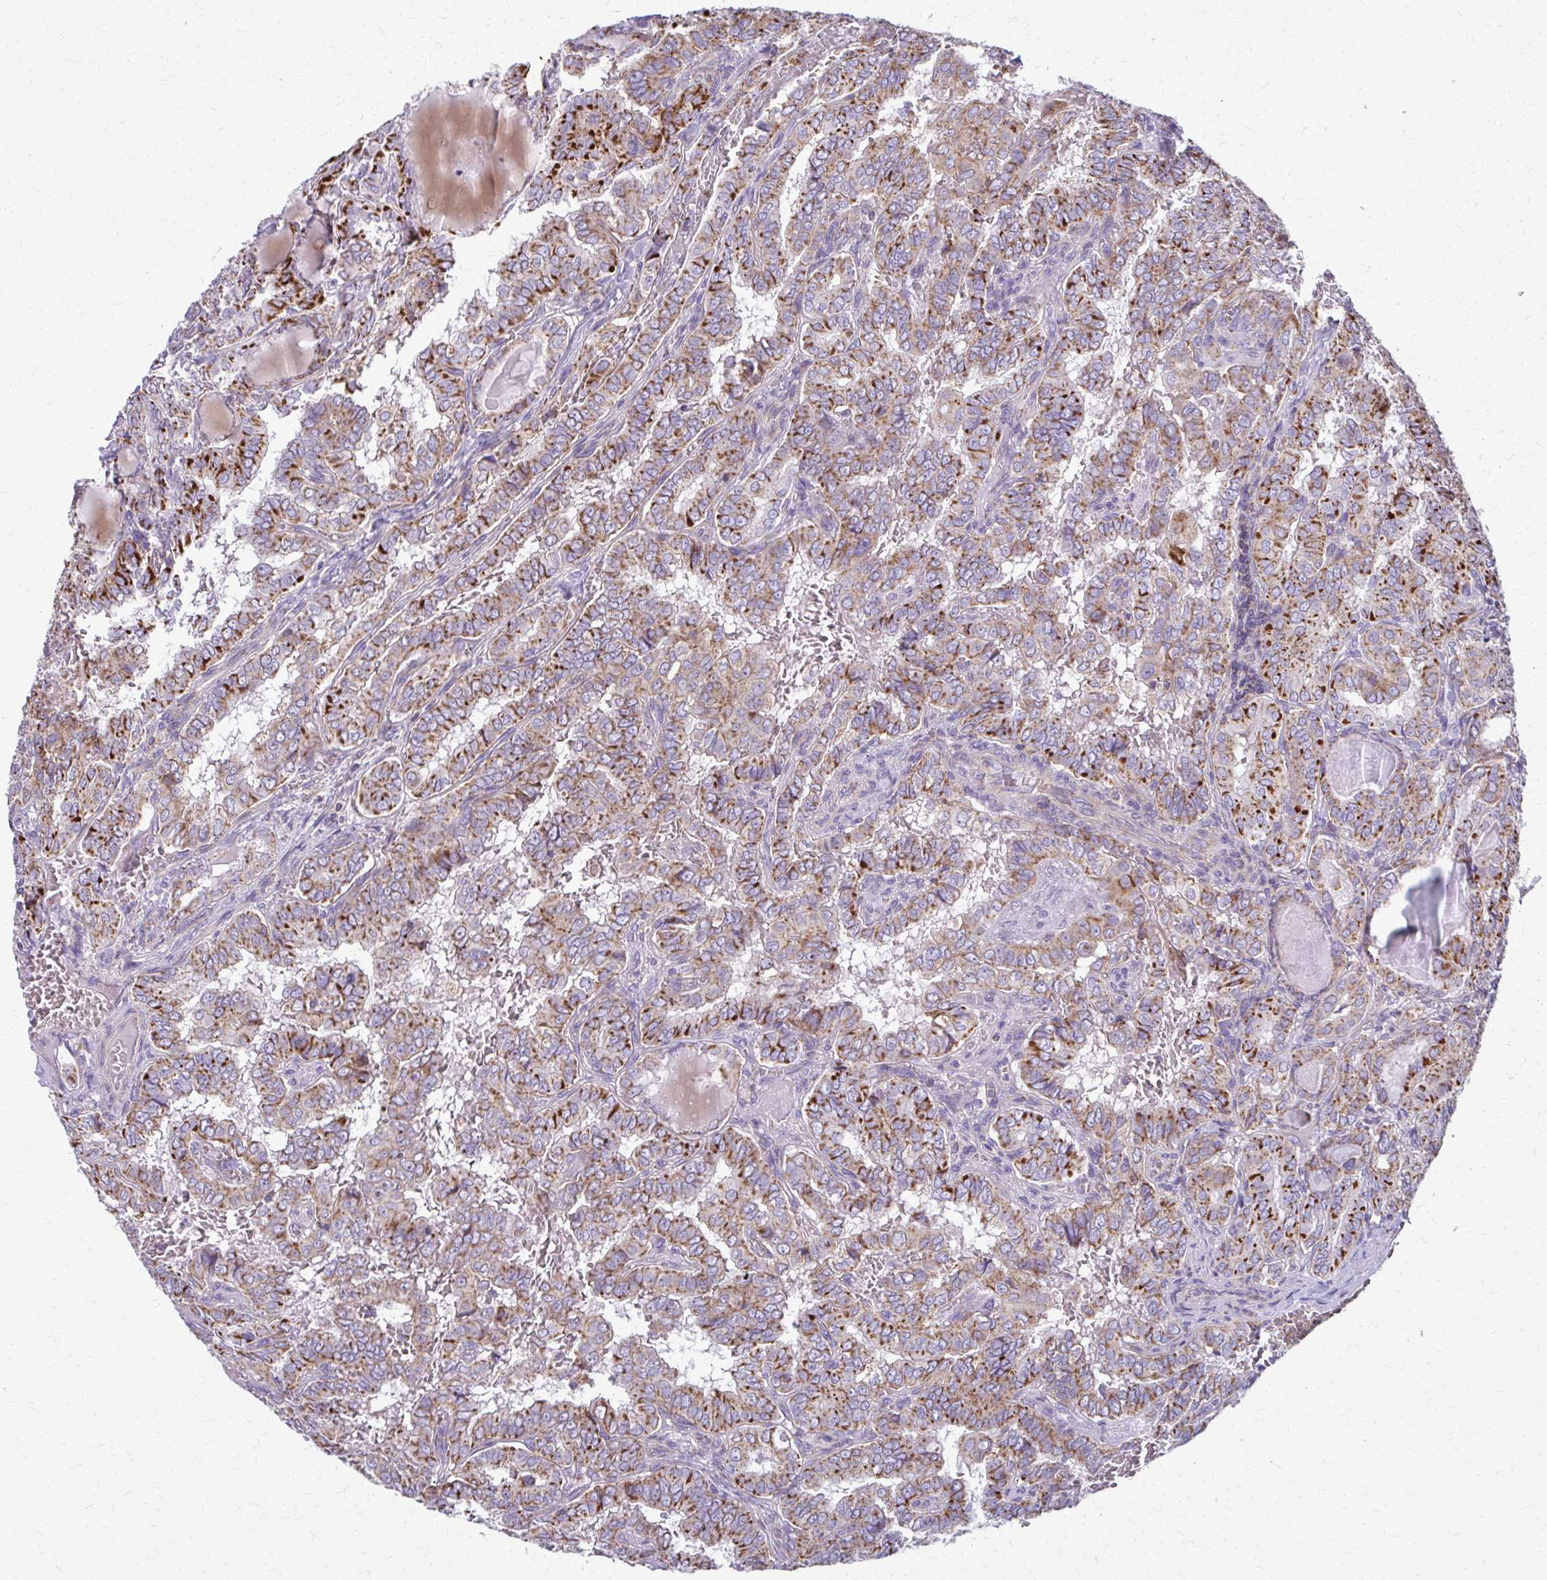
{"staining": {"intensity": "moderate", "quantity": ">75%", "location": "cytoplasmic/membranous"}, "tissue": "thyroid cancer", "cell_type": "Tumor cells", "image_type": "cancer", "snomed": [{"axis": "morphology", "description": "Papillary adenocarcinoma, NOS"}, {"axis": "topography", "description": "Thyroid gland"}], "caption": "Thyroid cancer (papillary adenocarcinoma) tissue demonstrates moderate cytoplasmic/membranous positivity in about >75% of tumor cells, visualized by immunohistochemistry. The staining was performed using DAB, with brown indicating positive protein expression. Nuclei are stained blue with hematoxylin.", "gene": "TVP23A", "patient": {"sex": "female", "age": 46}}